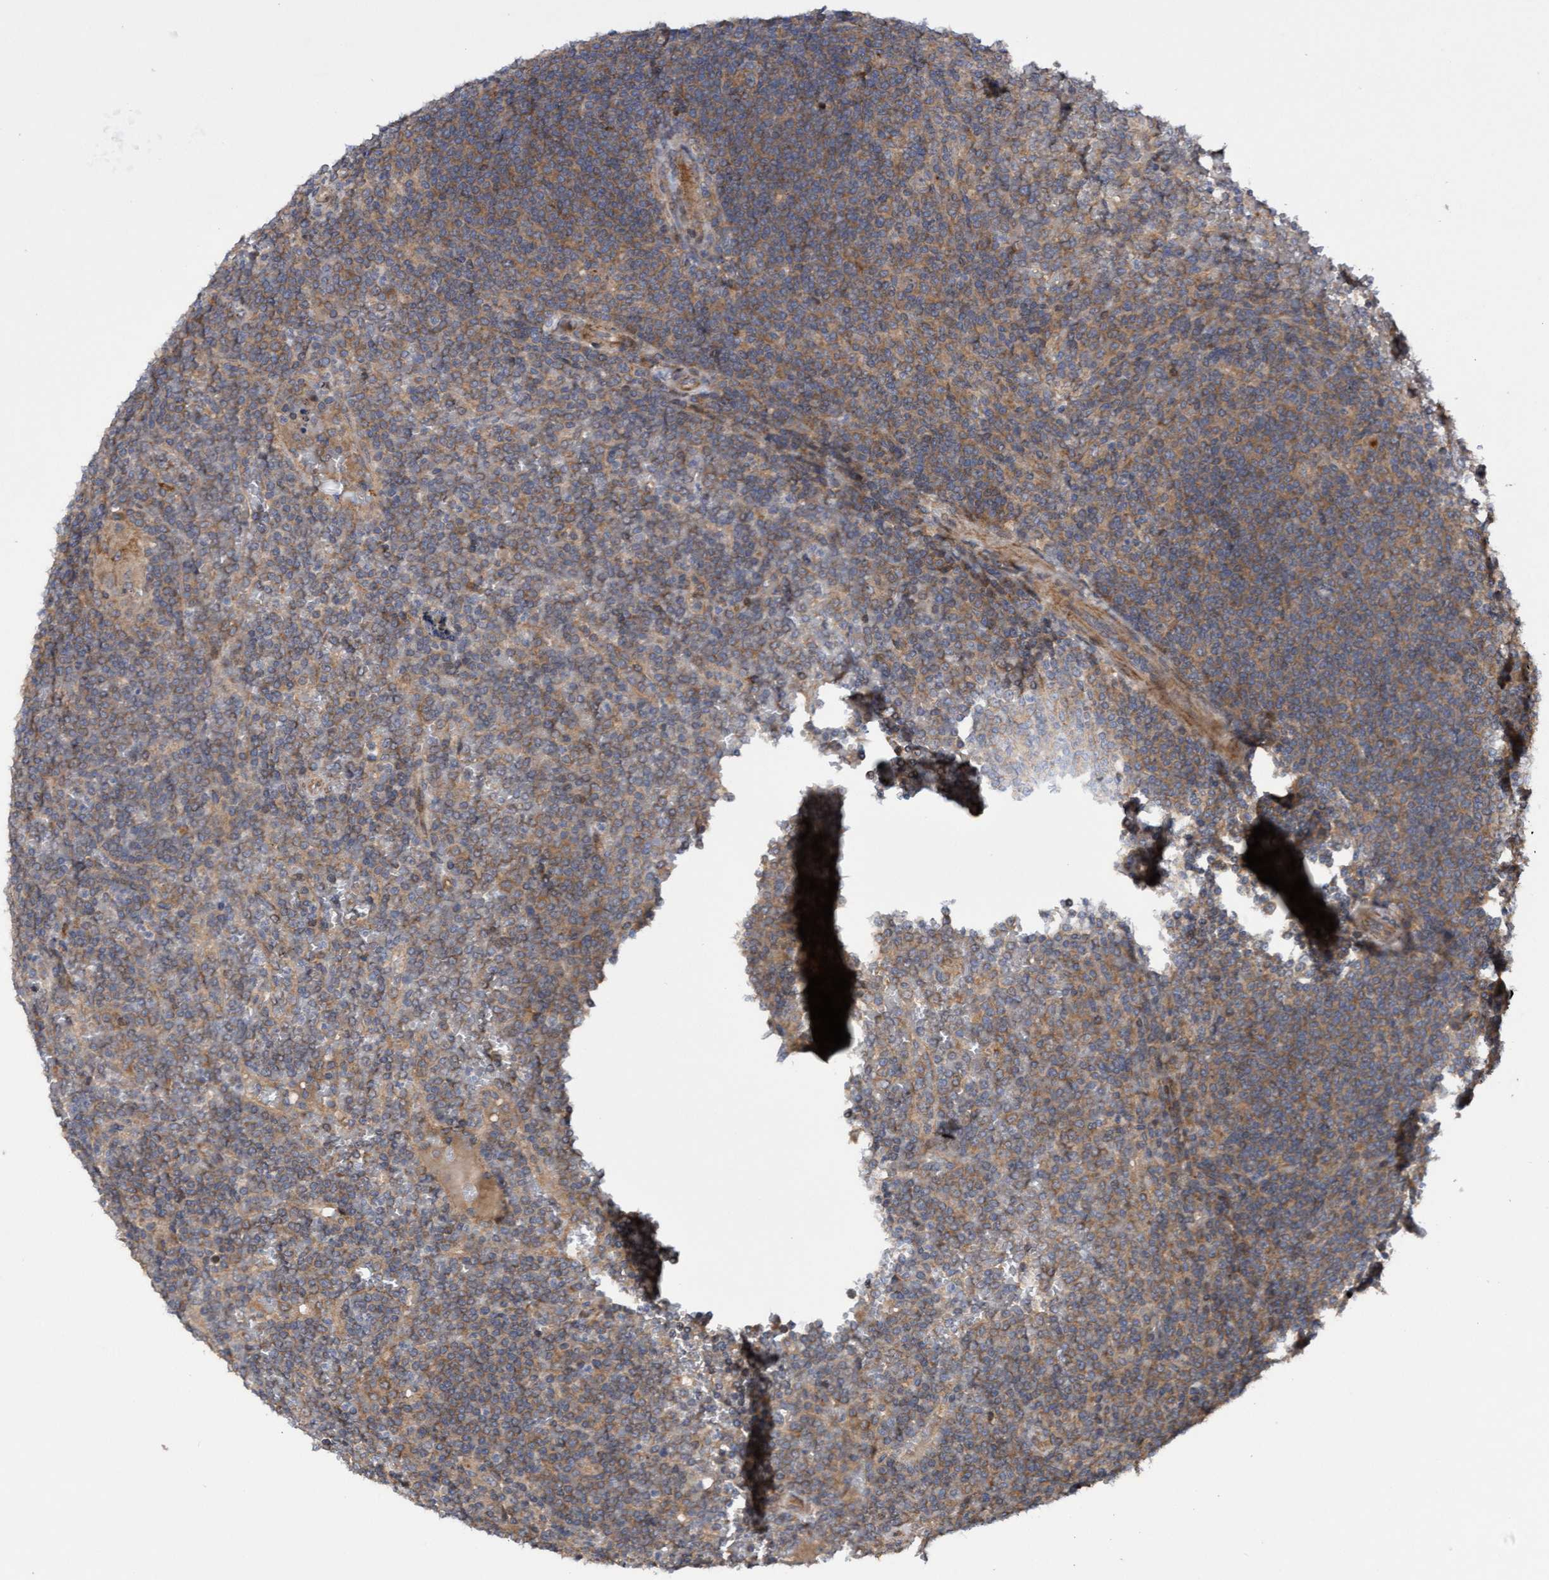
{"staining": {"intensity": "moderate", "quantity": "25%-75%", "location": "cytoplasmic/membranous"}, "tissue": "lymphoma", "cell_type": "Tumor cells", "image_type": "cancer", "snomed": [{"axis": "morphology", "description": "Malignant lymphoma, non-Hodgkin's type, Low grade"}, {"axis": "topography", "description": "Spleen"}], "caption": "Low-grade malignant lymphoma, non-Hodgkin's type tissue demonstrates moderate cytoplasmic/membranous staining in about 25%-75% of tumor cells (IHC, brightfield microscopy, high magnification).", "gene": "ELP5", "patient": {"sex": "female", "age": 19}}